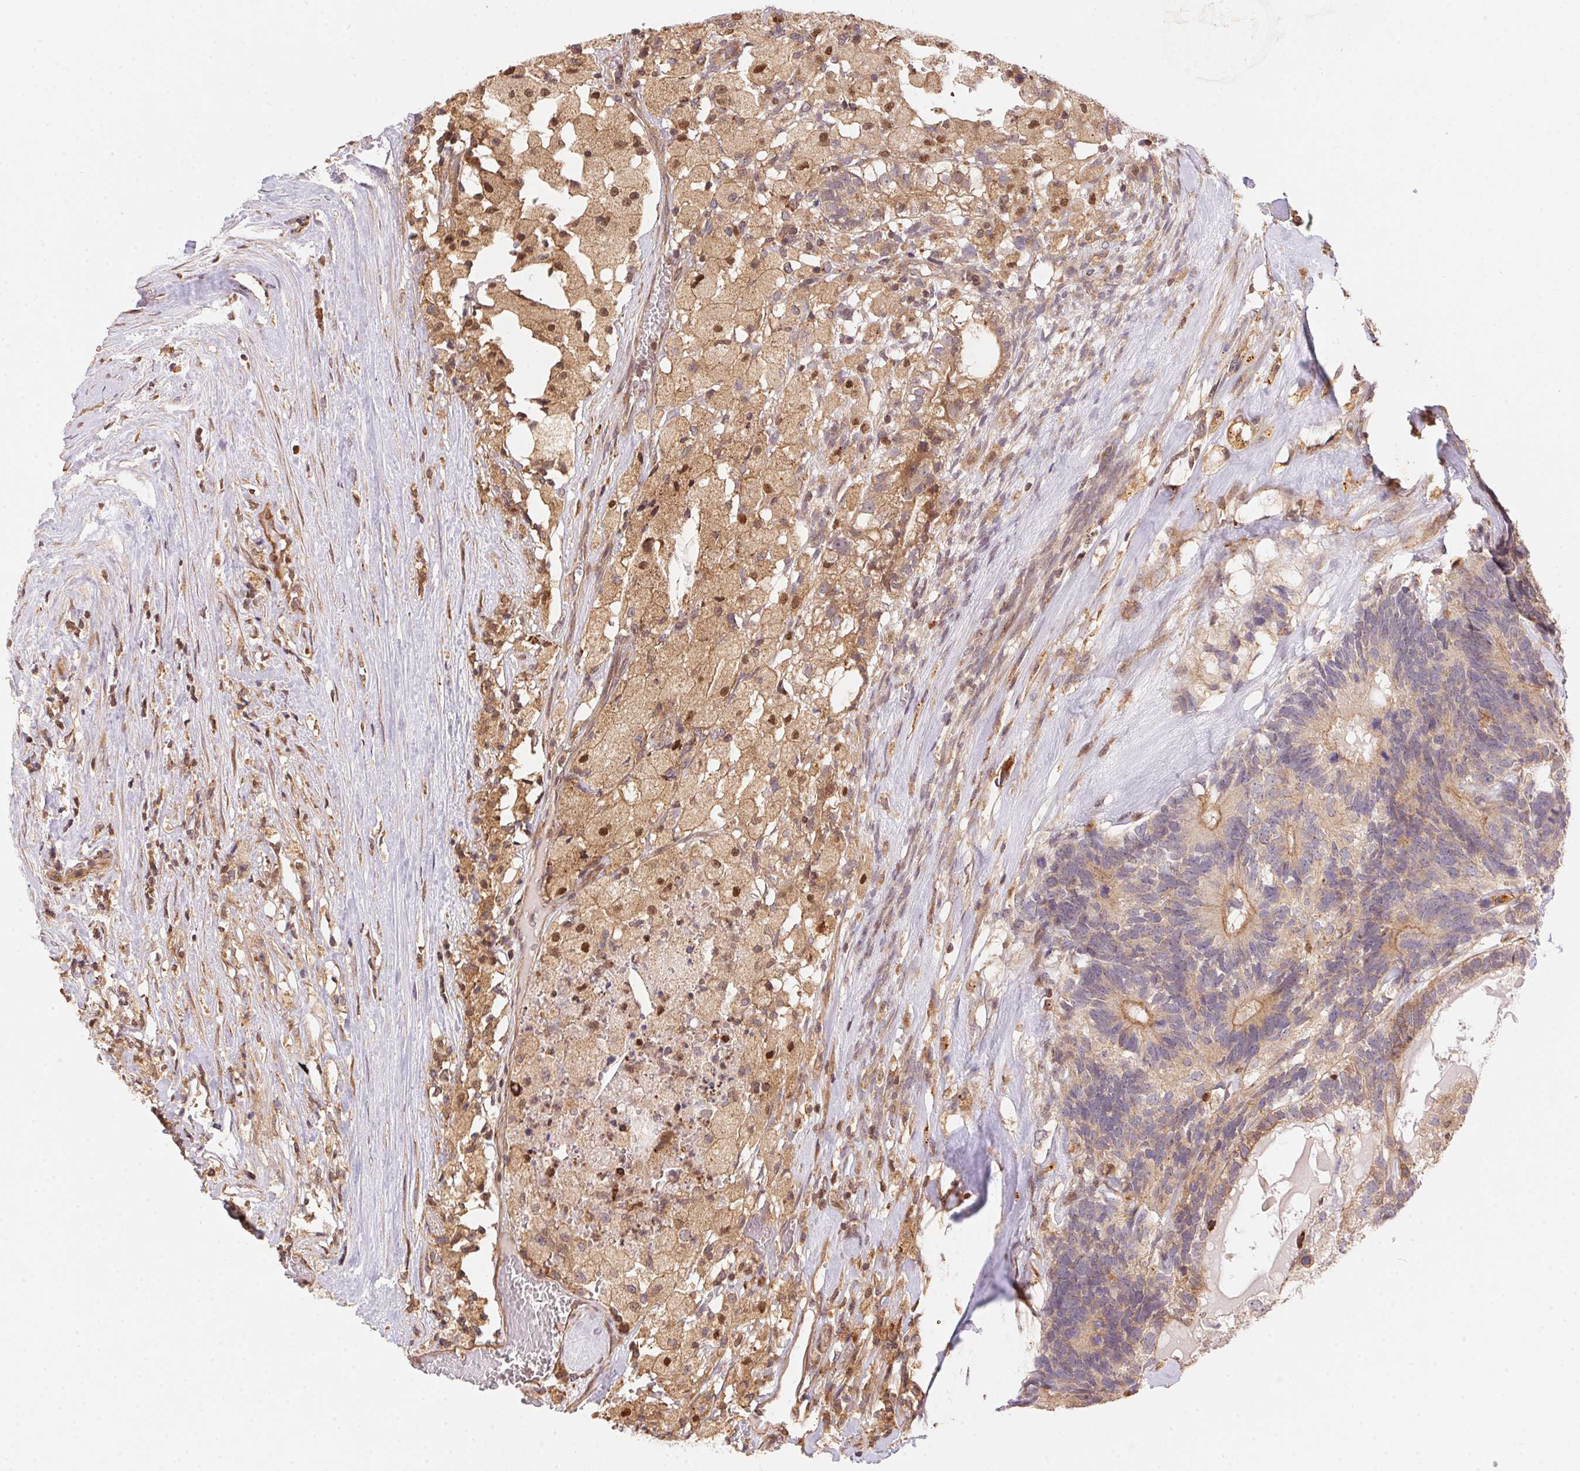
{"staining": {"intensity": "moderate", "quantity": "25%-75%", "location": "cytoplasmic/membranous,nuclear"}, "tissue": "testis cancer", "cell_type": "Tumor cells", "image_type": "cancer", "snomed": [{"axis": "morphology", "description": "Seminoma, NOS"}, {"axis": "morphology", "description": "Carcinoma, Embryonal, NOS"}, {"axis": "topography", "description": "Testis"}], "caption": "Immunohistochemistry photomicrograph of neoplastic tissue: human embryonal carcinoma (testis) stained using immunohistochemistry demonstrates medium levels of moderate protein expression localized specifically in the cytoplasmic/membranous and nuclear of tumor cells, appearing as a cytoplasmic/membranous and nuclear brown color.", "gene": "MEX3D", "patient": {"sex": "male", "age": 41}}